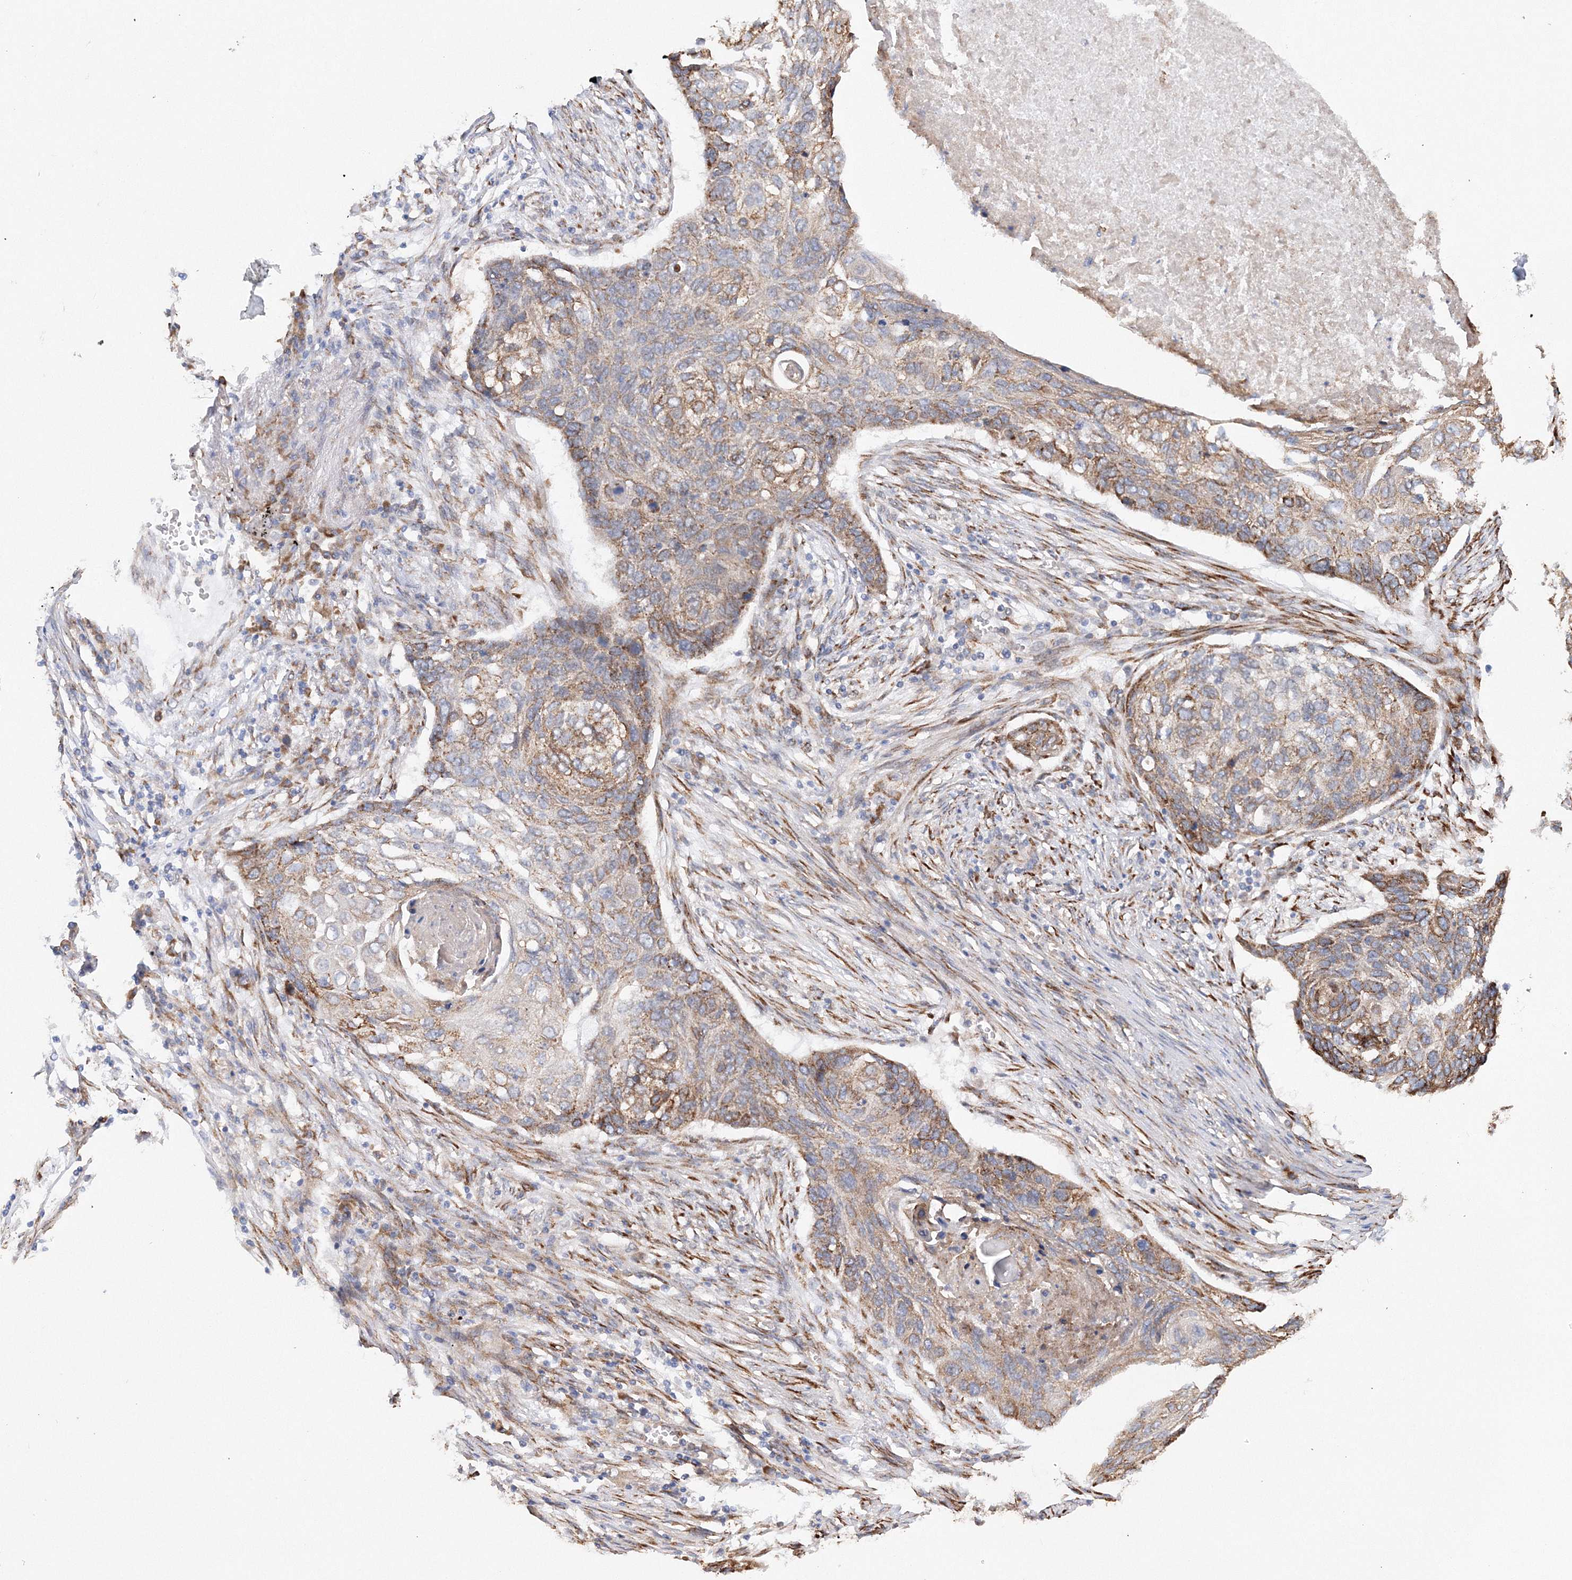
{"staining": {"intensity": "moderate", "quantity": "25%-75%", "location": "cytoplasmic/membranous"}, "tissue": "lung cancer", "cell_type": "Tumor cells", "image_type": "cancer", "snomed": [{"axis": "morphology", "description": "Squamous cell carcinoma, NOS"}, {"axis": "topography", "description": "Lung"}], "caption": "The histopathology image shows staining of lung squamous cell carcinoma, revealing moderate cytoplasmic/membranous protein expression (brown color) within tumor cells. The staining is performed using DAB brown chromogen to label protein expression. The nuclei are counter-stained blue using hematoxylin.", "gene": "DIS3L2", "patient": {"sex": "female", "age": 63}}